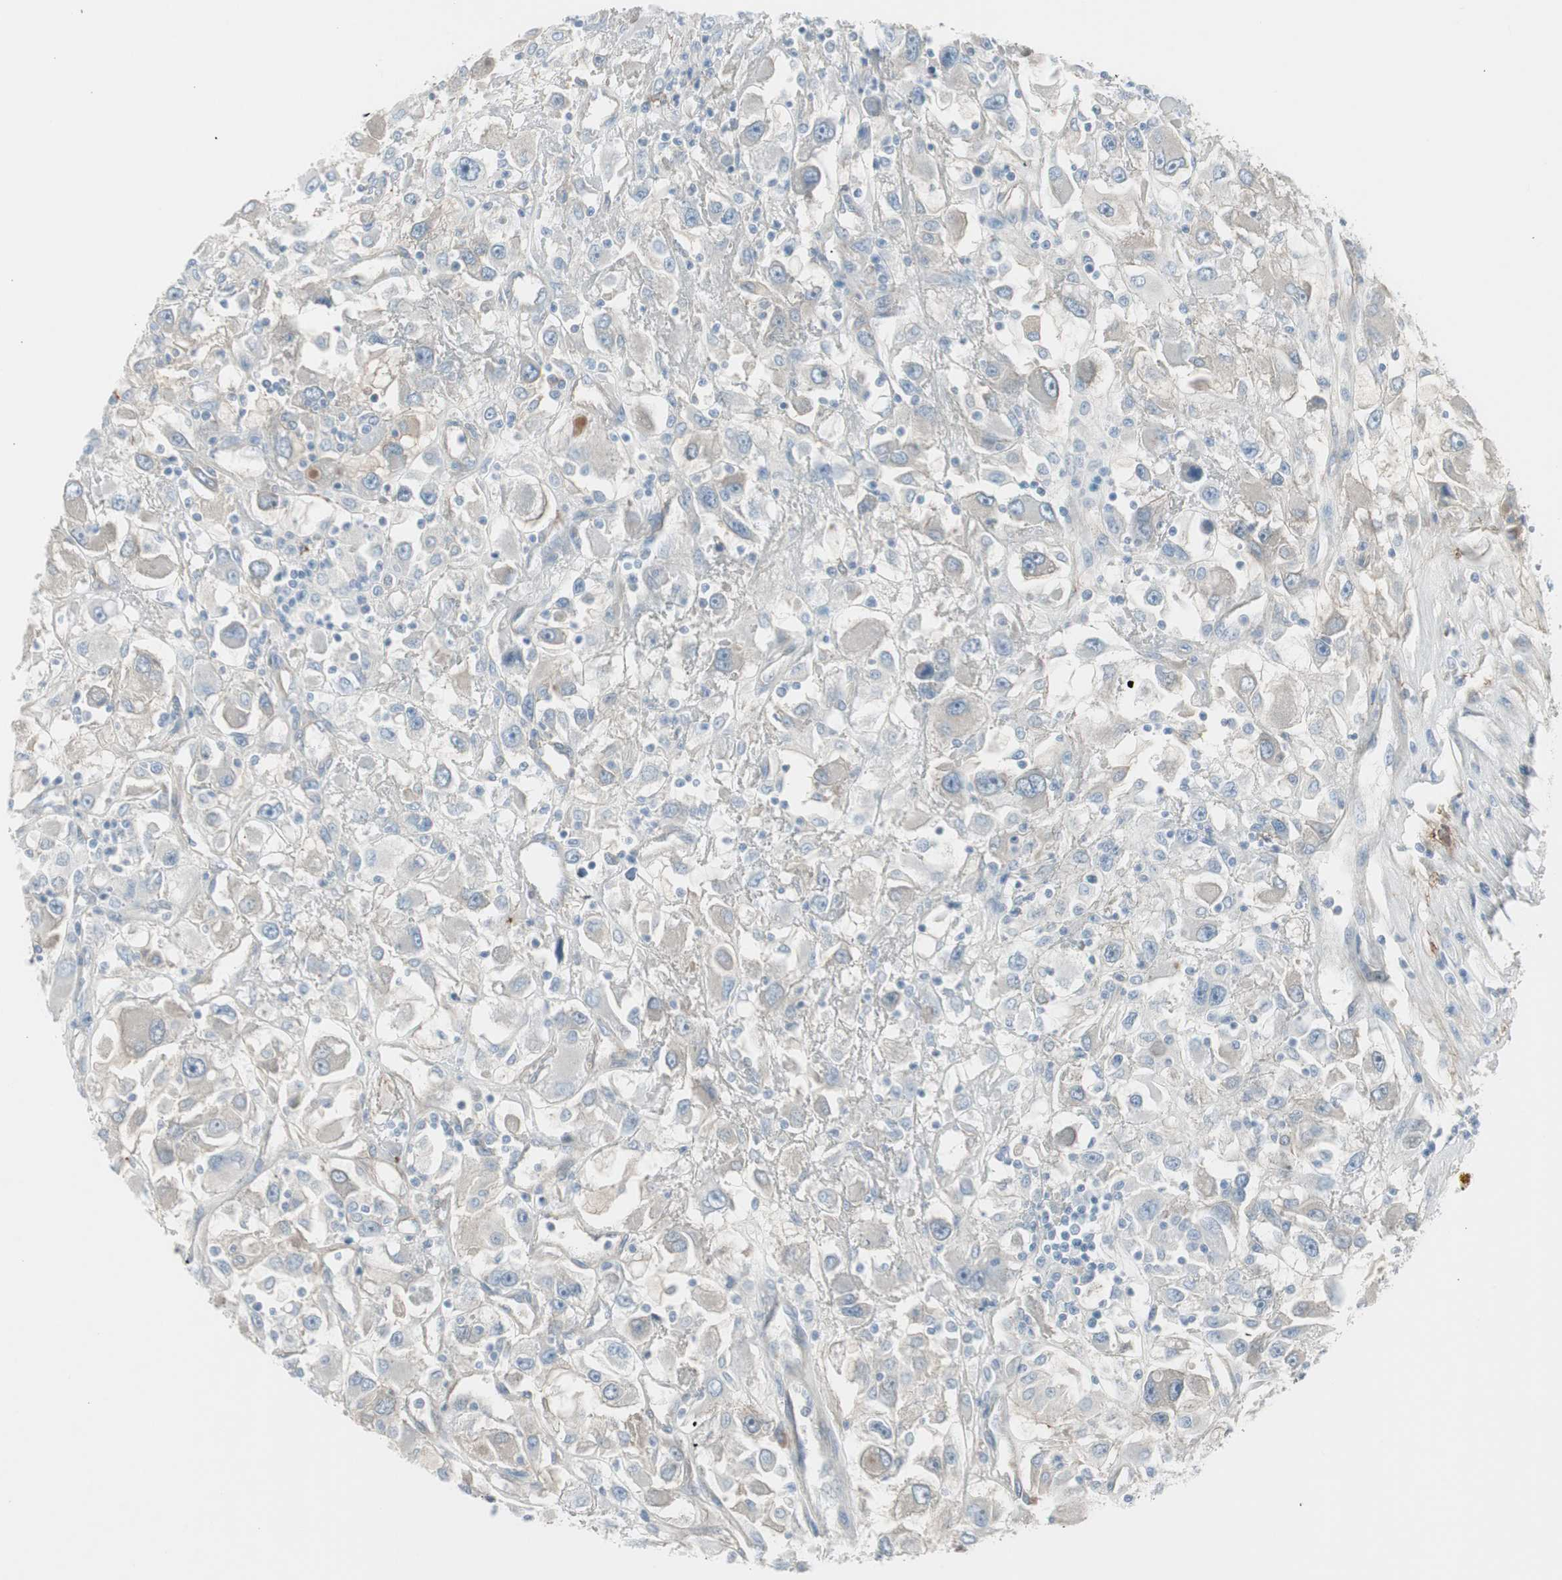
{"staining": {"intensity": "negative", "quantity": "none", "location": "none"}, "tissue": "renal cancer", "cell_type": "Tumor cells", "image_type": "cancer", "snomed": [{"axis": "morphology", "description": "Adenocarcinoma, NOS"}, {"axis": "topography", "description": "Kidney"}], "caption": "IHC of renal cancer (adenocarcinoma) displays no positivity in tumor cells.", "gene": "CACNA2D1", "patient": {"sex": "female", "age": 52}}